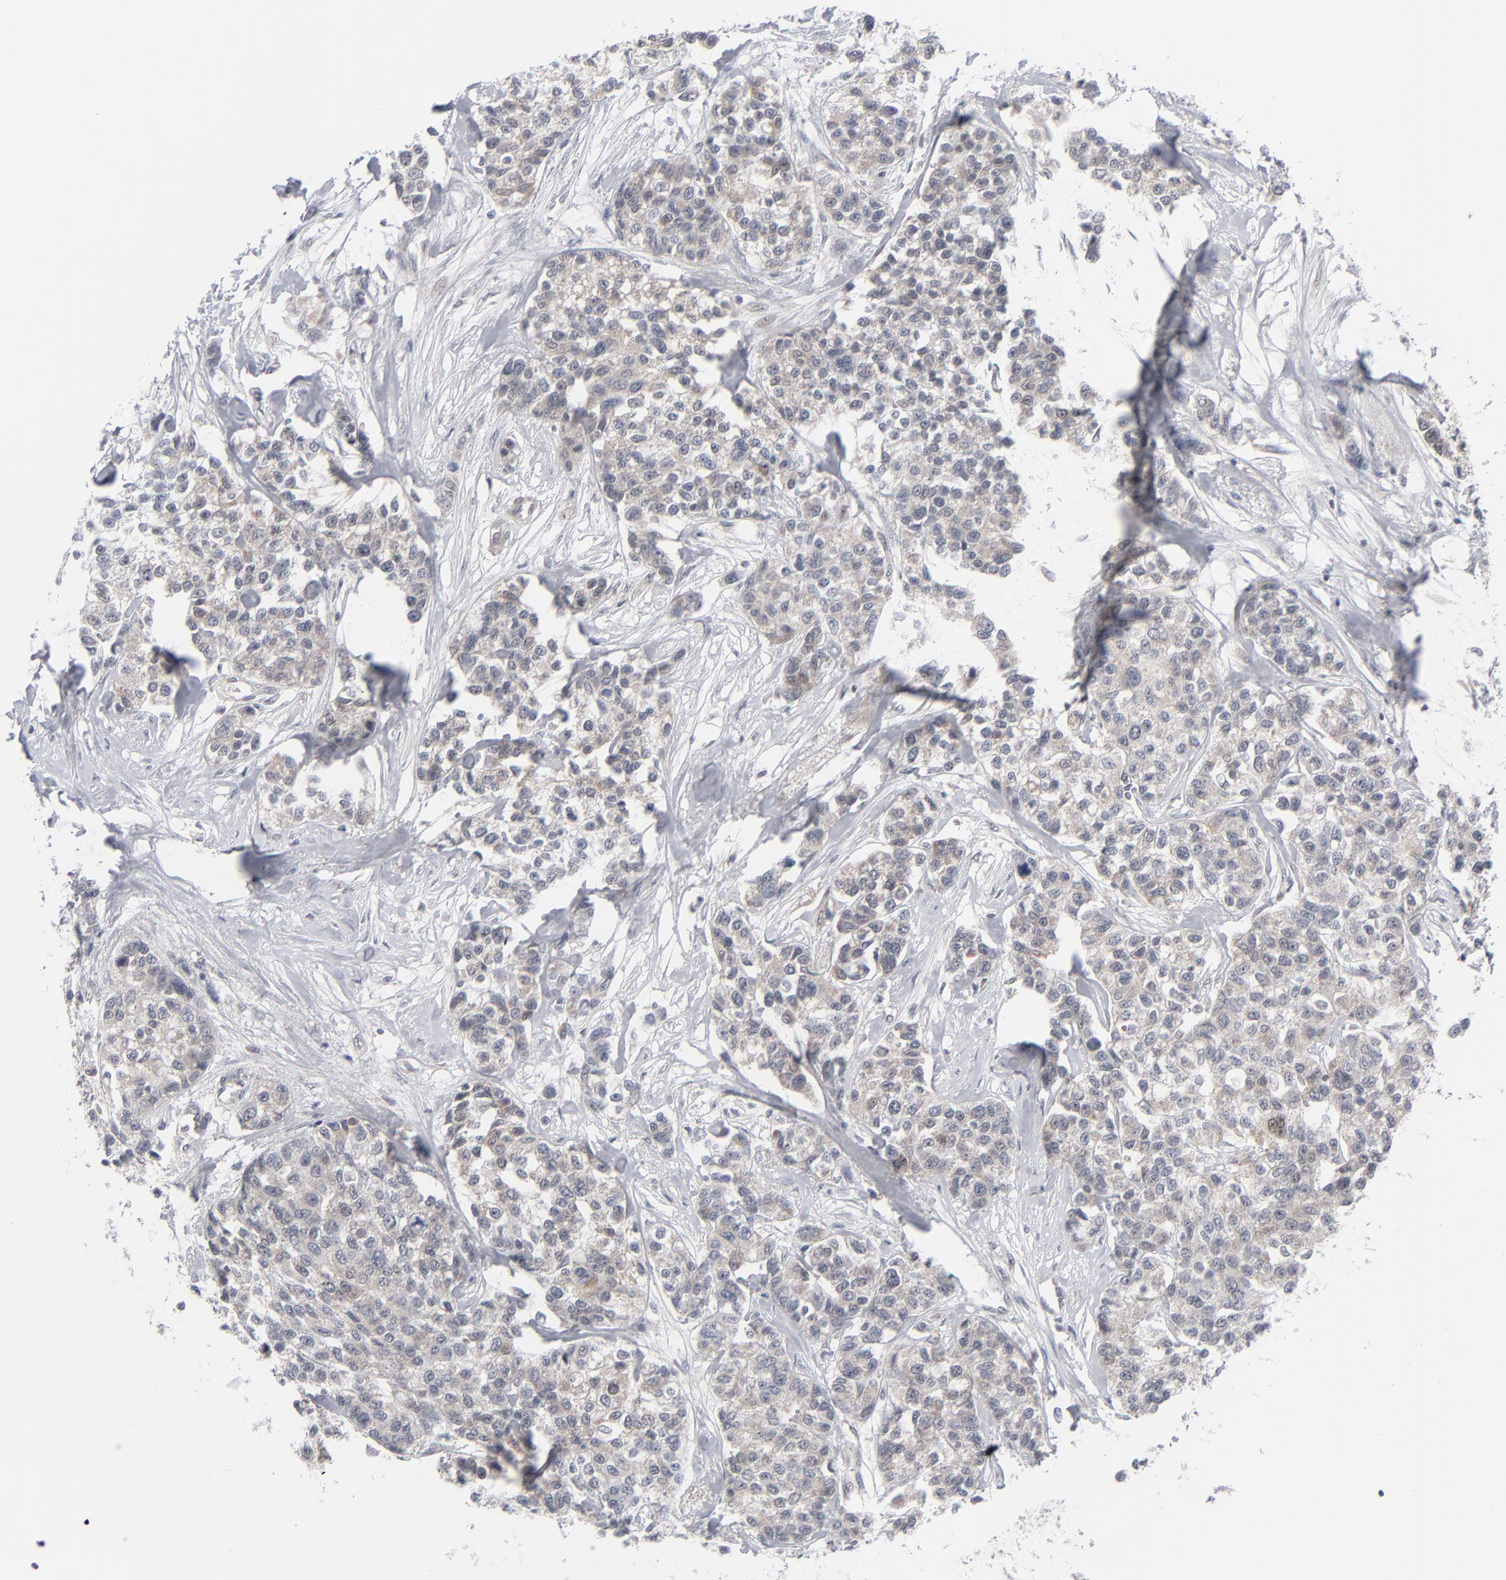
{"staining": {"intensity": "weak", "quantity": ">75%", "location": "cytoplasmic/membranous"}, "tissue": "breast cancer", "cell_type": "Tumor cells", "image_type": "cancer", "snomed": [{"axis": "morphology", "description": "Duct carcinoma"}, {"axis": "topography", "description": "Breast"}], "caption": "This photomicrograph shows breast invasive ductal carcinoma stained with immunohistochemistry (IHC) to label a protein in brown. The cytoplasmic/membranous of tumor cells show weak positivity for the protein. Nuclei are counter-stained blue.", "gene": "POF1B", "patient": {"sex": "female", "age": 51}}